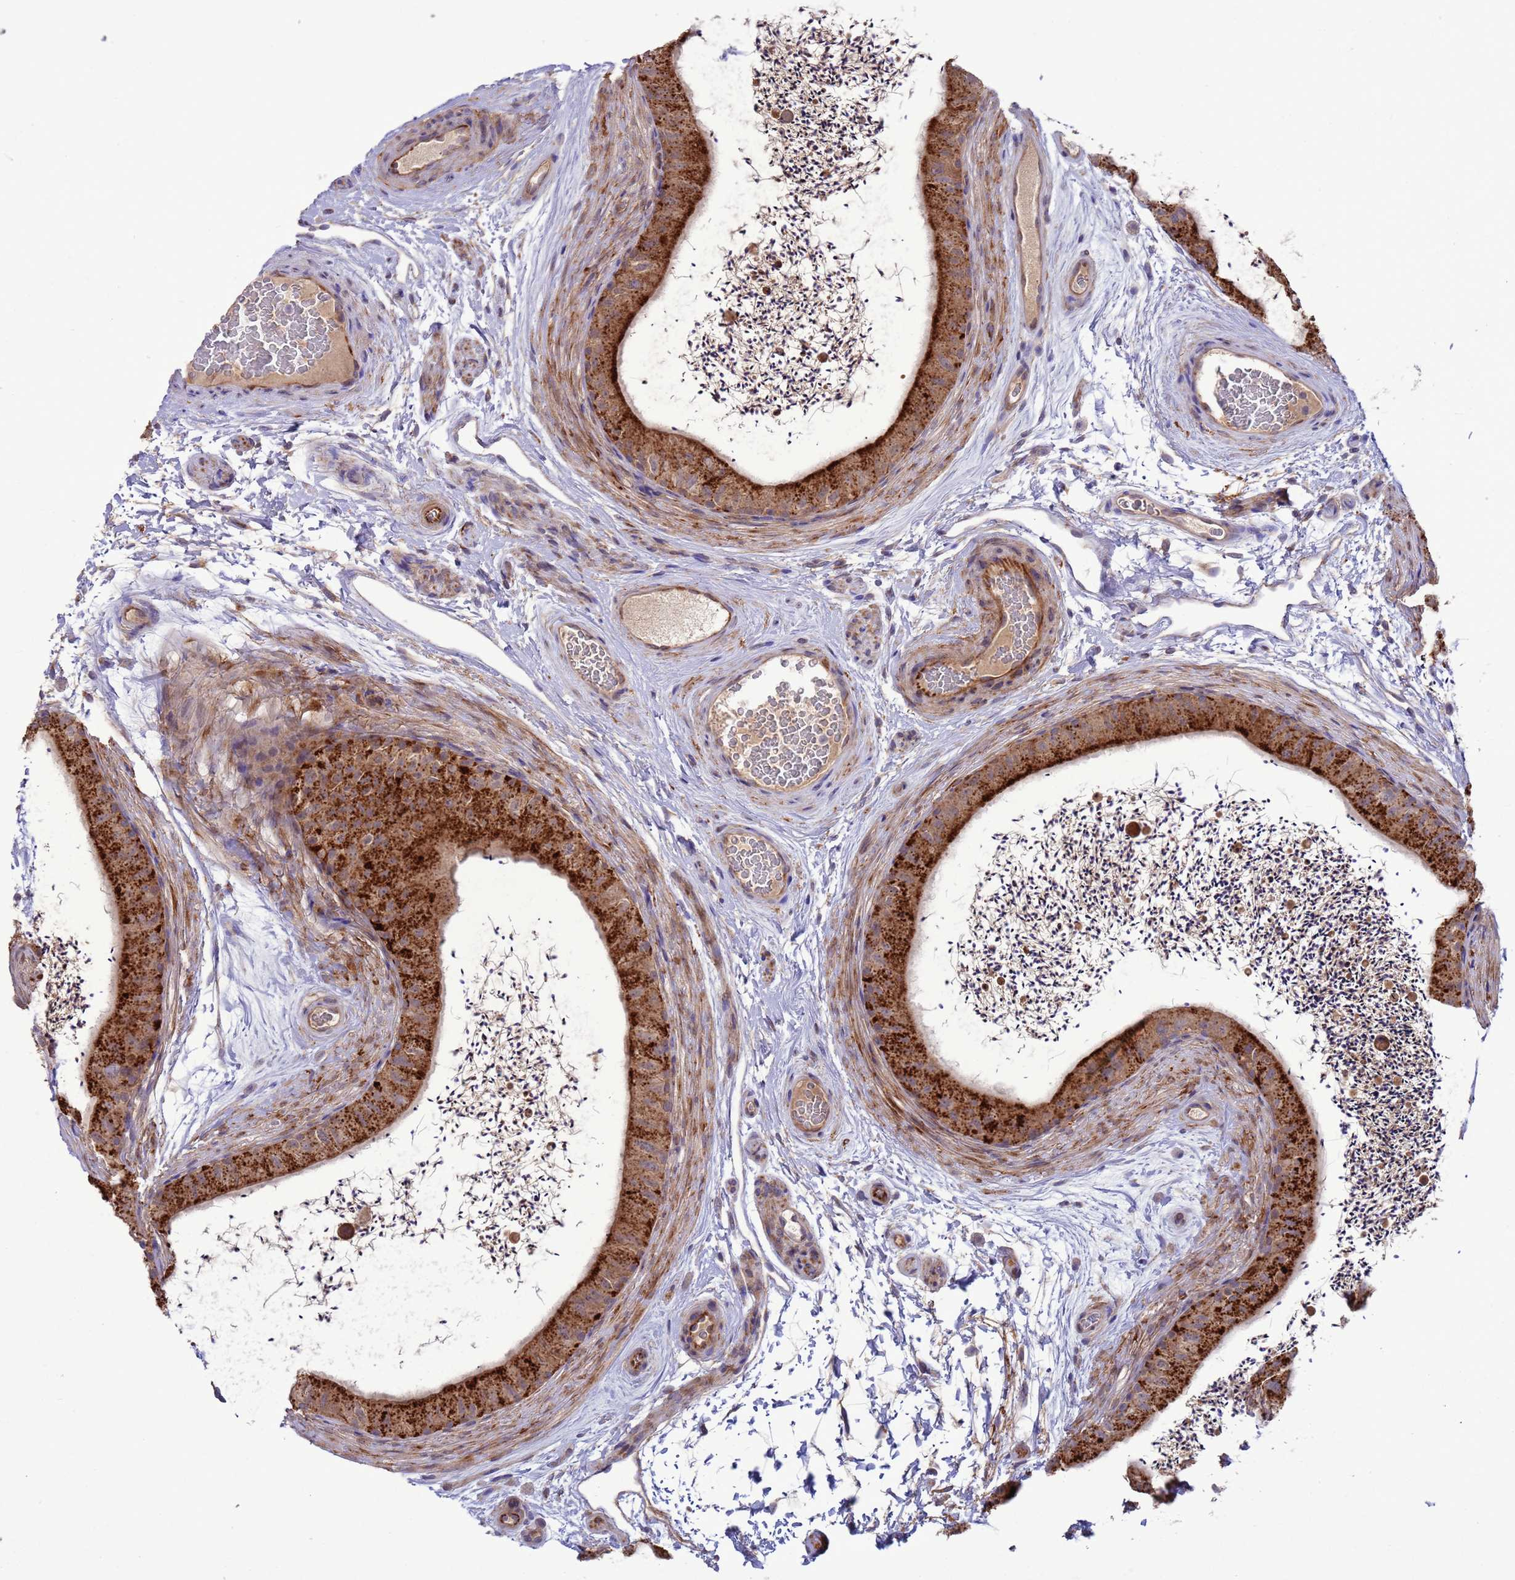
{"staining": {"intensity": "strong", "quantity": ">75%", "location": "cytoplasmic/membranous"}, "tissue": "epididymis", "cell_type": "Glandular cells", "image_type": "normal", "snomed": [{"axis": "morphology", "description": "Normal tissue, NOS"}, {"axis": "topography", "description": "Epididymis"}], "caption": "Strong cytoplasmic/membranous protein expression is identified in about >75% of glandular cells in epididymis.", "gene": "GJA10", "patient": {"sex": "male", "age": 50}}